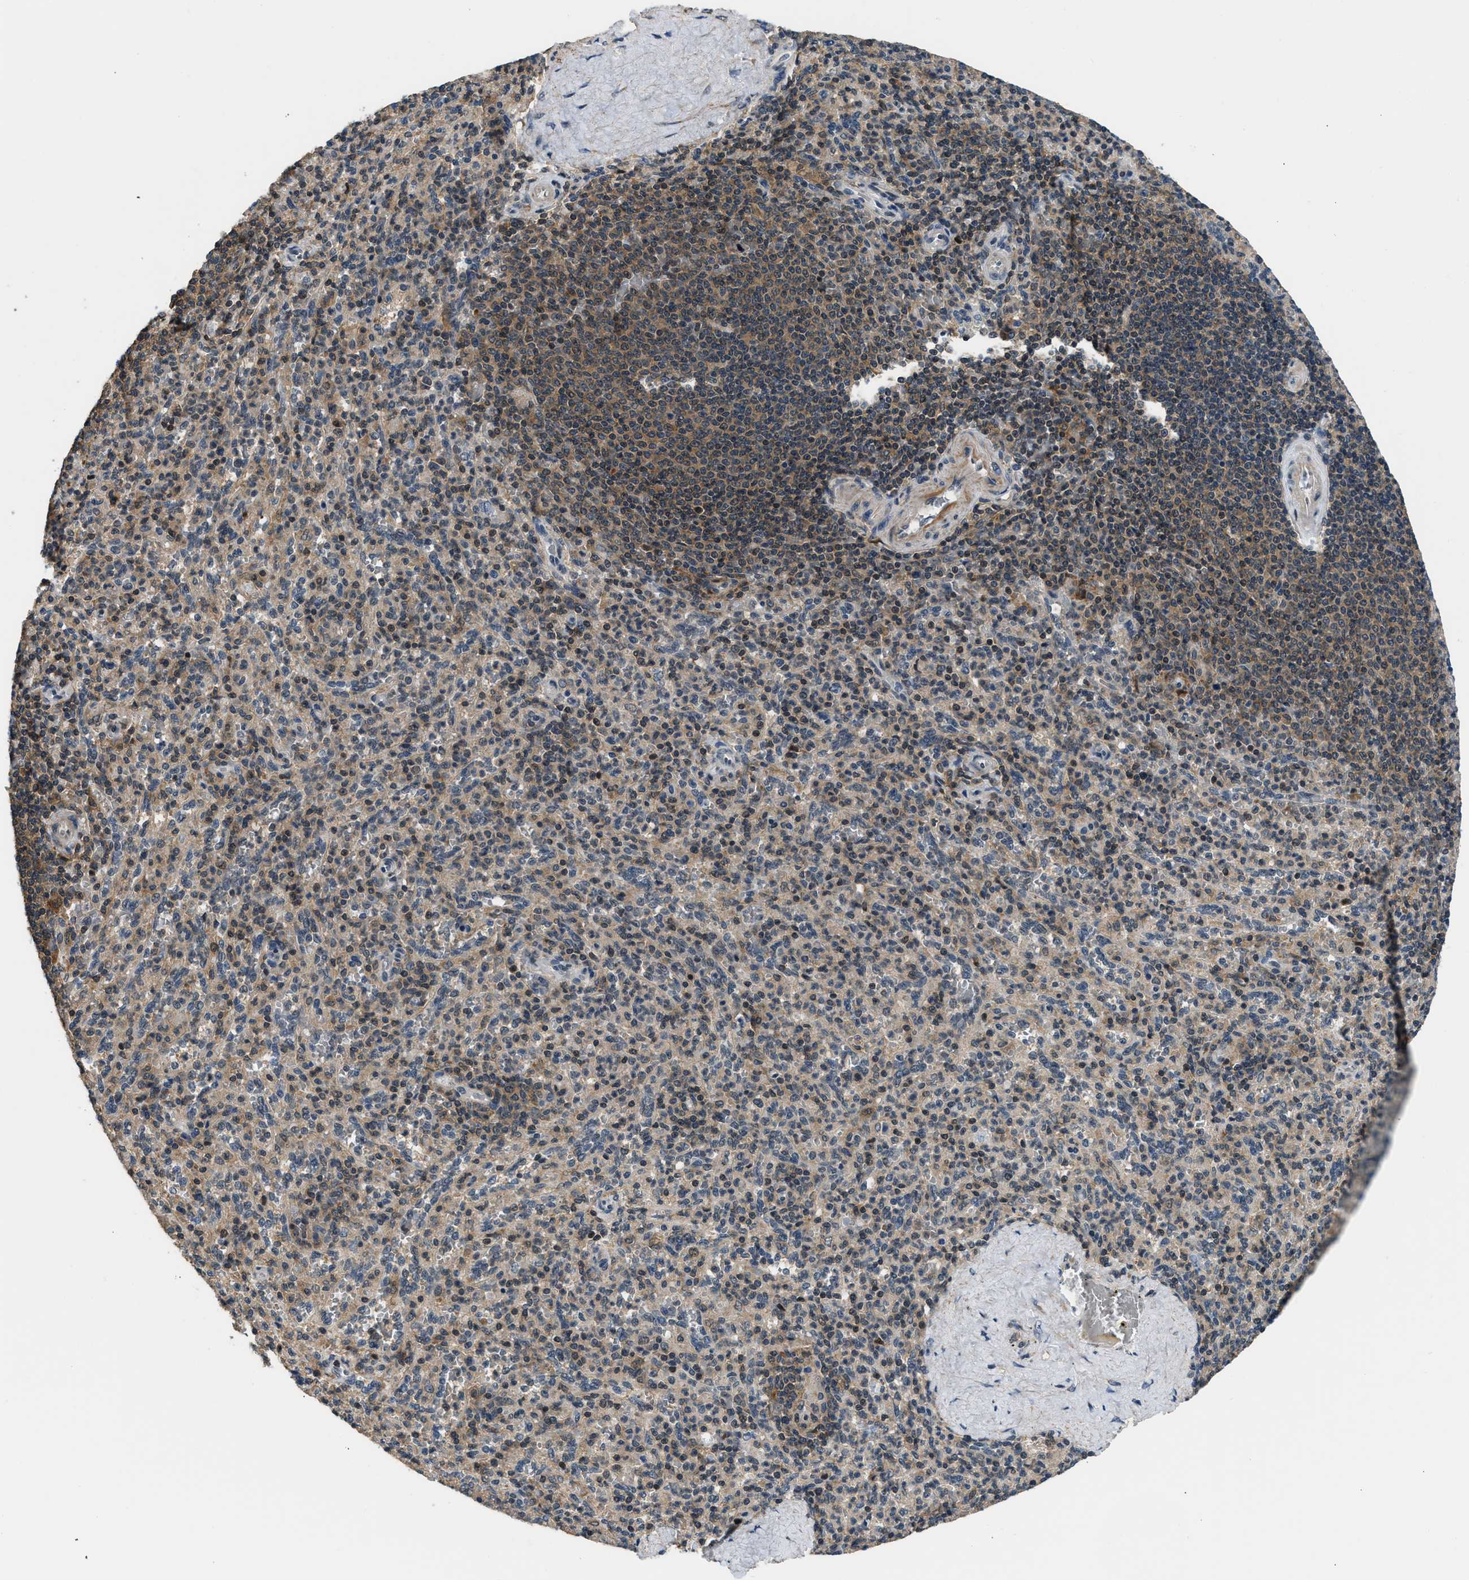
{"staining": {"intensity": "weak", "quantity": "25%-75%", "location": "cytoplasmic/membranous"}, "tissue": "spleen", "cell_type": "Cells in red pulp", "image_type": "normal", "snomed": [{"axis": "morphology", "description": "Normal tissue, NOS"}, {"axis": "topography", "description": "Spleen"}], "caption": "Immunohistochemistry (IHC) histopathology image of normal spleen: human spleen stained using immunohistochemistry (IHC) exhibits low levels of weak protein expression localized specifically in the cytoplasmic/membranous of cells in red pulp, appearing as a cytoplasmic/membranous brown color.", "gene": "MTMR1", "patient": {"sex": "male", "age": 36}}